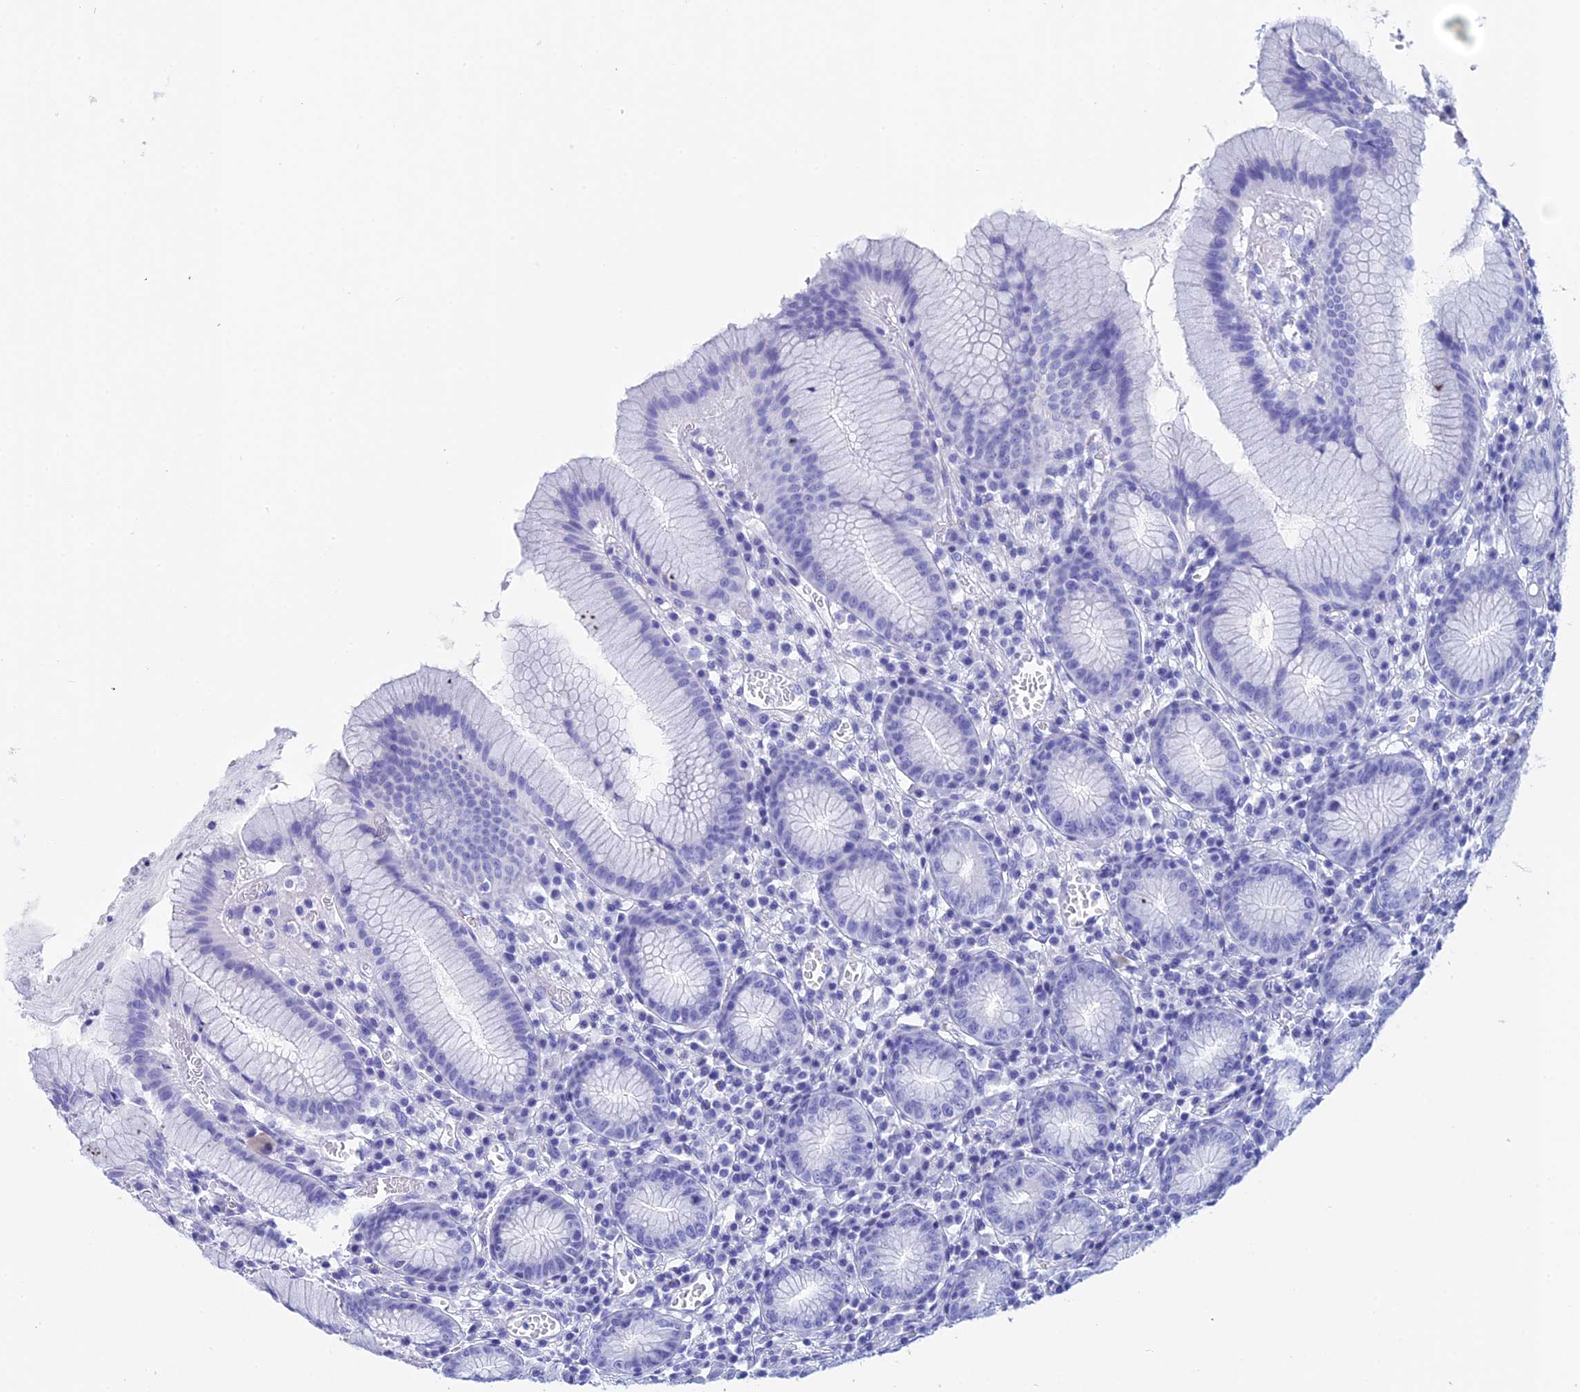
{"staining": {"intensity": "negative", "quantity": "none", "location": "none"}, "tissue": "stomach", "cell_type": "Glandular cells", "image_type": "normal", "snomed": [{"axis": "morphology", "description": "Normal tissue, NOS"}, {"axis": "topography", "description": "Stomach"}], "caption": "The micrograph reveals no significant staining in glandular cells of stomach. (DAB immunohistochemistry (IHC) with hematoxylin counter stain).", "gene": "TEX101", "patient": {"sex": "male", "age": 55}}